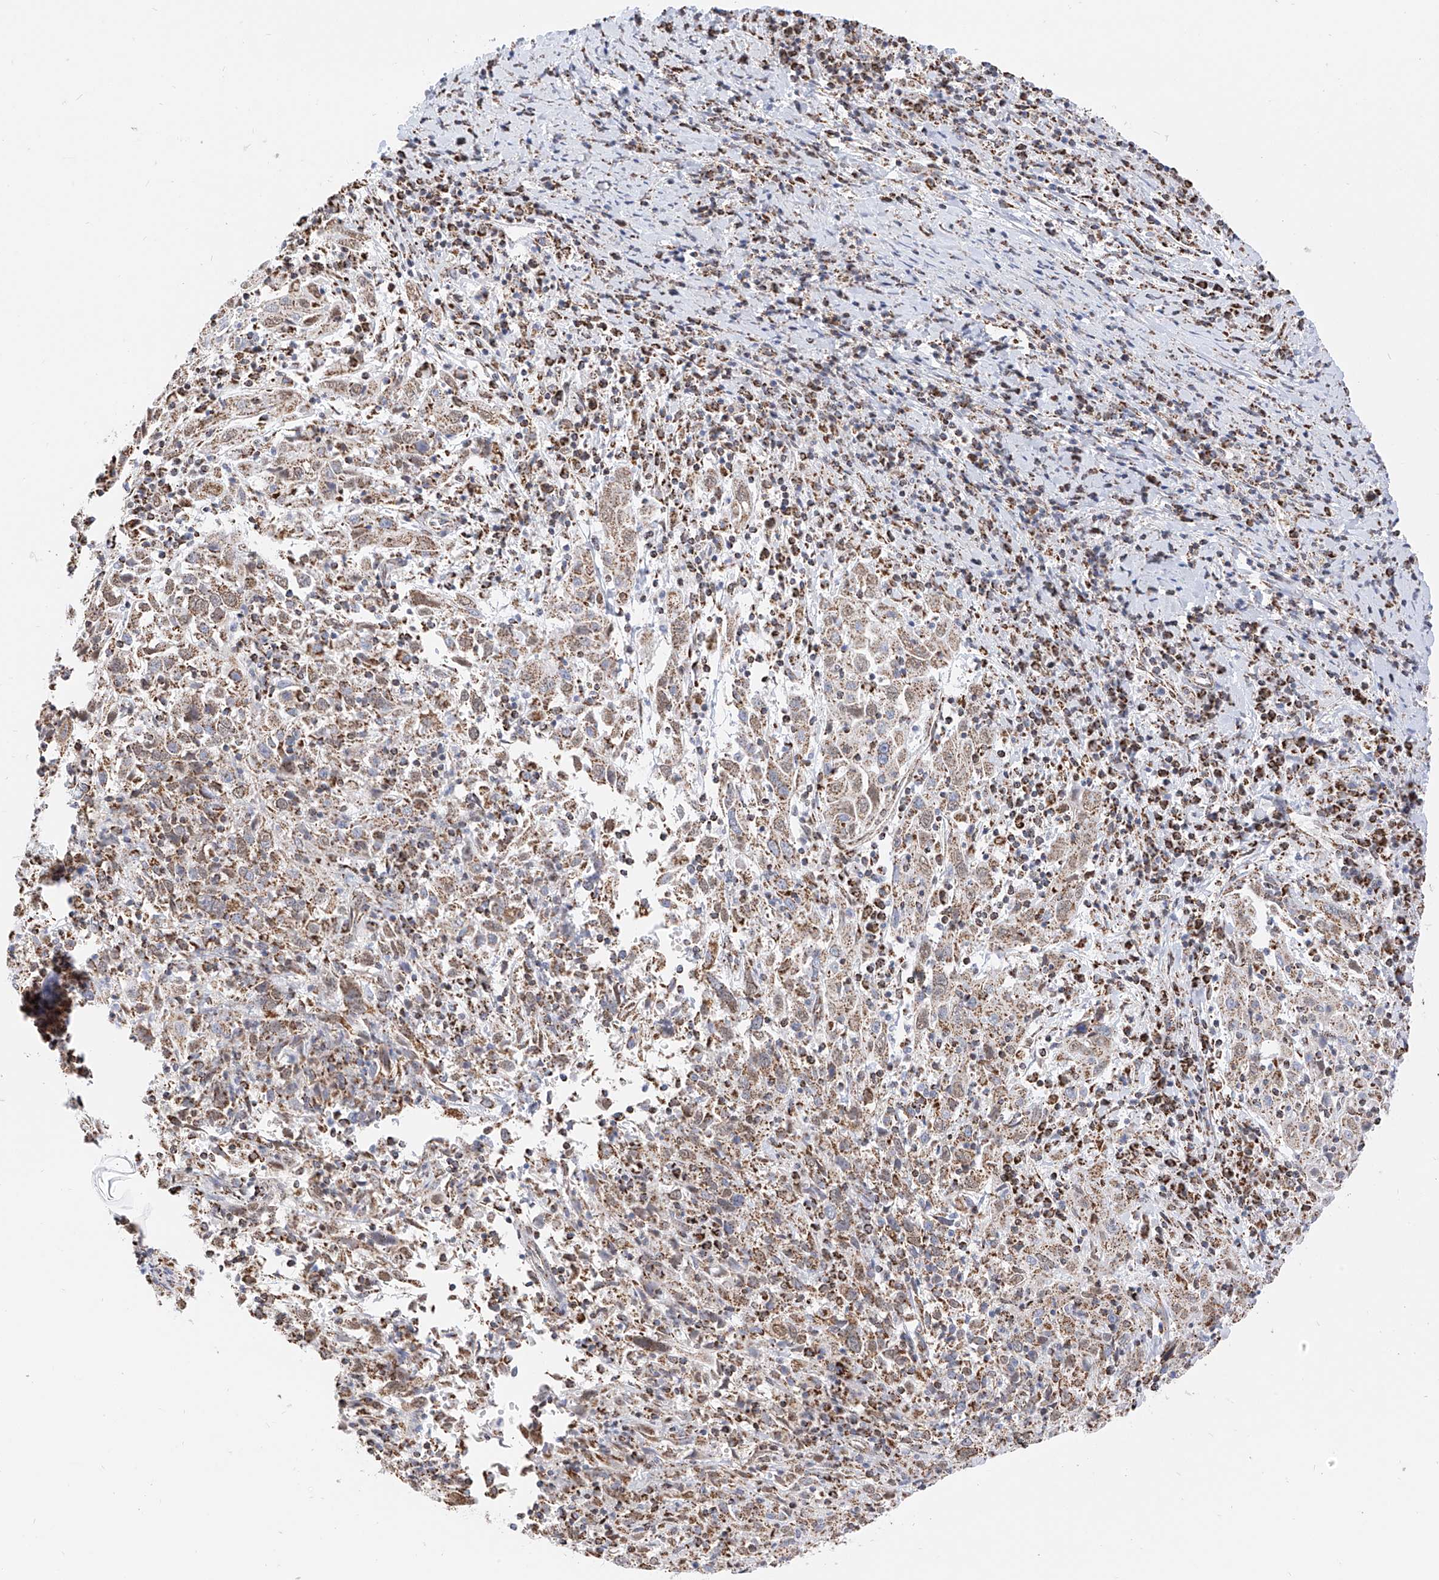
{"staining": {"intensity": "weak", "quantity": ">75%", "location": "cytoplasmic/membranous"}, "tissue": "cervical cancer", "cell_type": "Tumor cells", "image_type": "cancer", "snomed": [{"axis": "morphology", "description": "Squamous cell carcinoma, NOS"}, {"axis": "topography", "description": "Cervix"}], "caption": "High-power microscopy captured an immunohistochemistry photomicrograph of cervical cancer (squamous cell carcinoma), revealing weak cytoplasmic/membranous expression in approximately >75% of tumor cells.", "gene": "NALCN", "patient": {"sex": "female", "age": 46}}